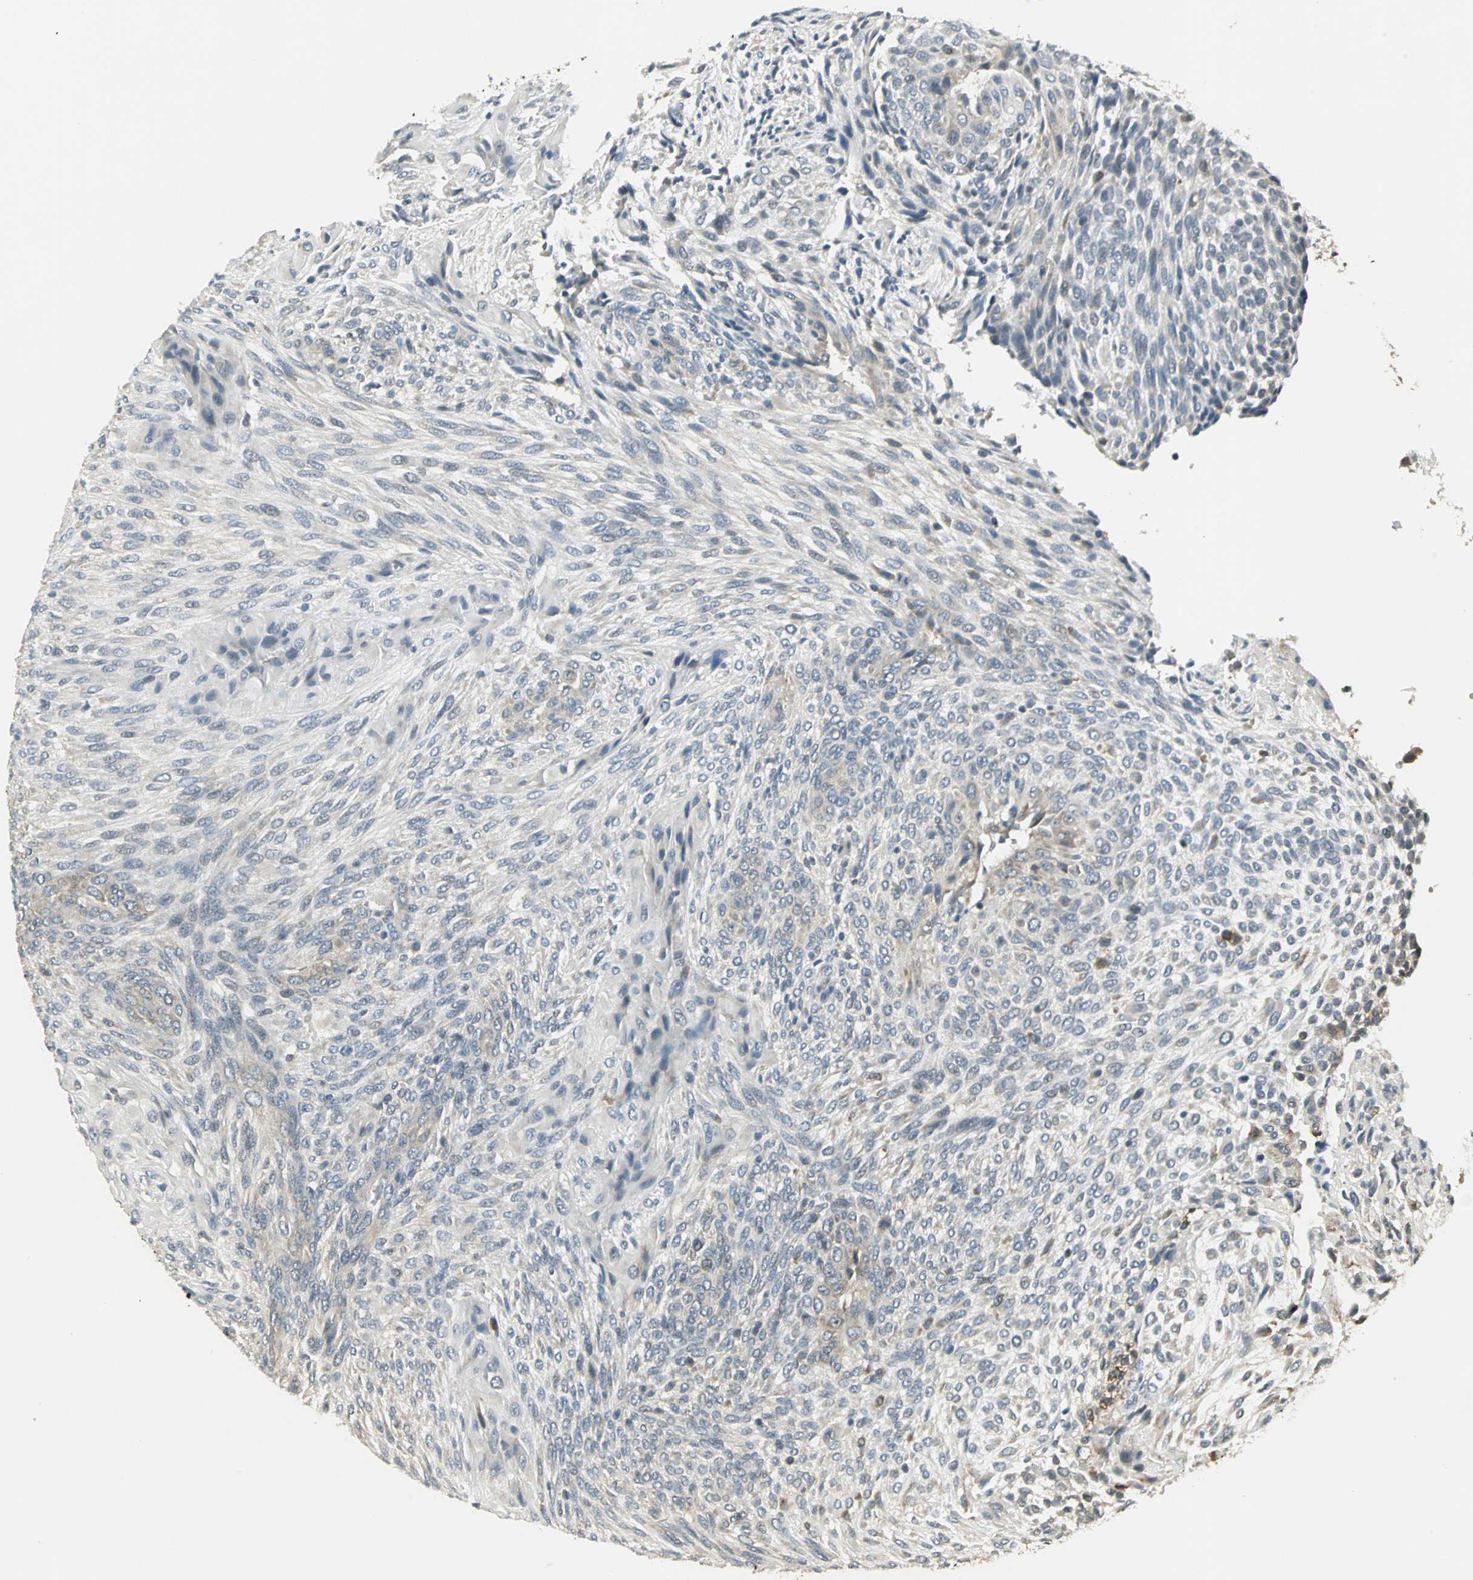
{"staining": {"intensity": "weak", "quantity": "25%-75%", "location": "cytoplasmic/membranous"}, "tissue": "glioma", "cell_type": "Tumor cells", "image_type": "cancer", "snomed": [{"axis": "morphology", "description": "Glioma, malignant, High grade"}, {"axis": "topography", "description": "Cerebral cortex"}], "caption": "Tumor cells exhibit low levels of weak cytoplasmic/membranous staining in approximately 25%-75% of cells in human high-grade glioma (malignant).", "gene": "CCT5", "patient": {"sex": "female", "age": 55}}